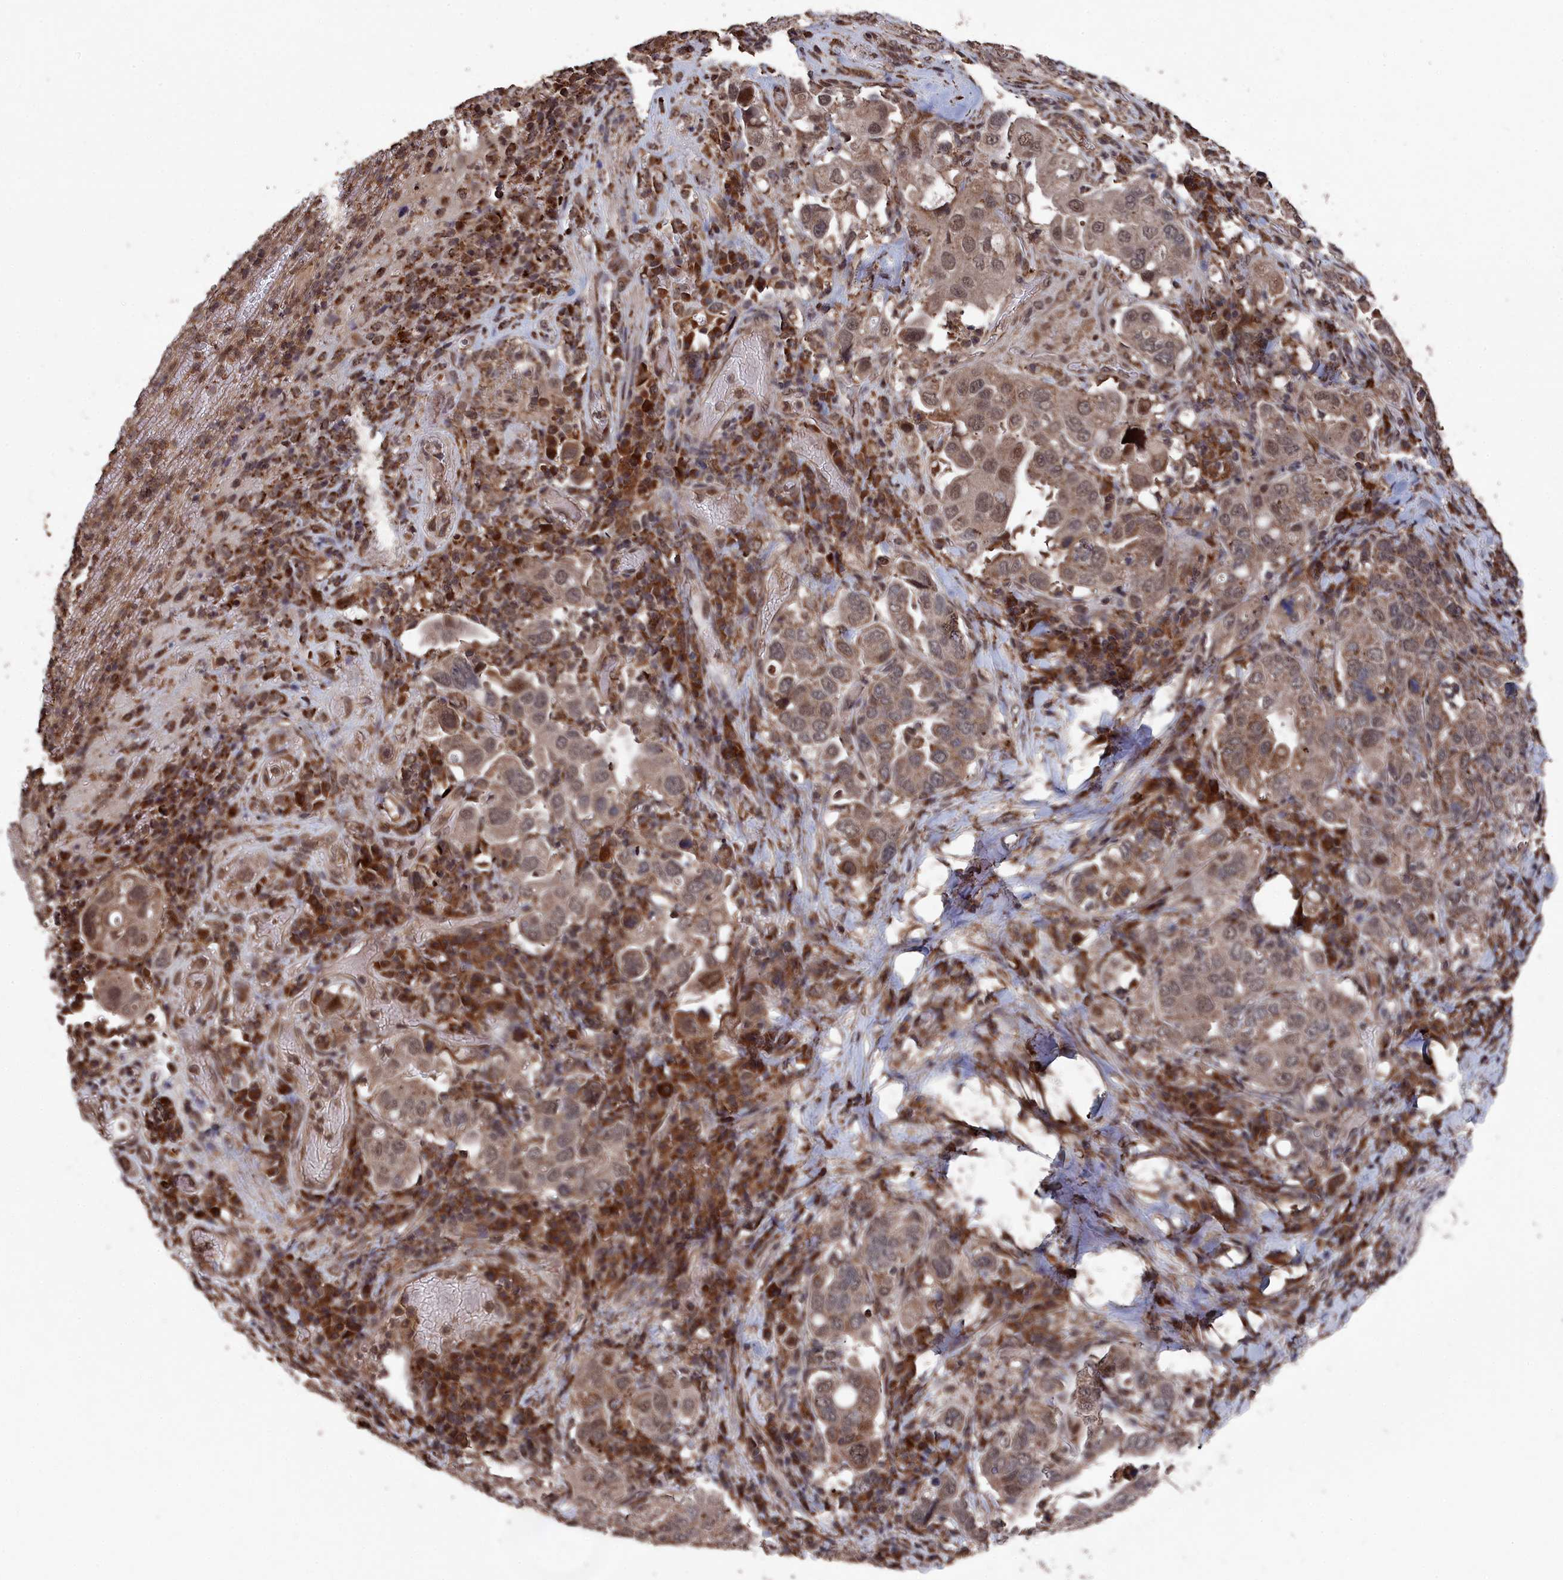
{"staining": {"intensity": "moderate", "quantity": ">75%", "location": "cytoplasmic/membranous,nuclear"}, "tissue": "stomach cancer", "cell_type": "Tumor cells", "image_type": "cancer", "snomed": [{"axis": "morphology", "description": "Adenocarcinoma, NOS"}, {"axis": "topography", "description": "Stomach, upper"}], "caption": "A medium amount of moderate cytoplasmic/membranous and nuclear staining is present in about >75% of tumor cells in stomach adenocarcinoma tissue.", "gene": "CEACAM21", "patient": {"sex": "male", "age": 62}}